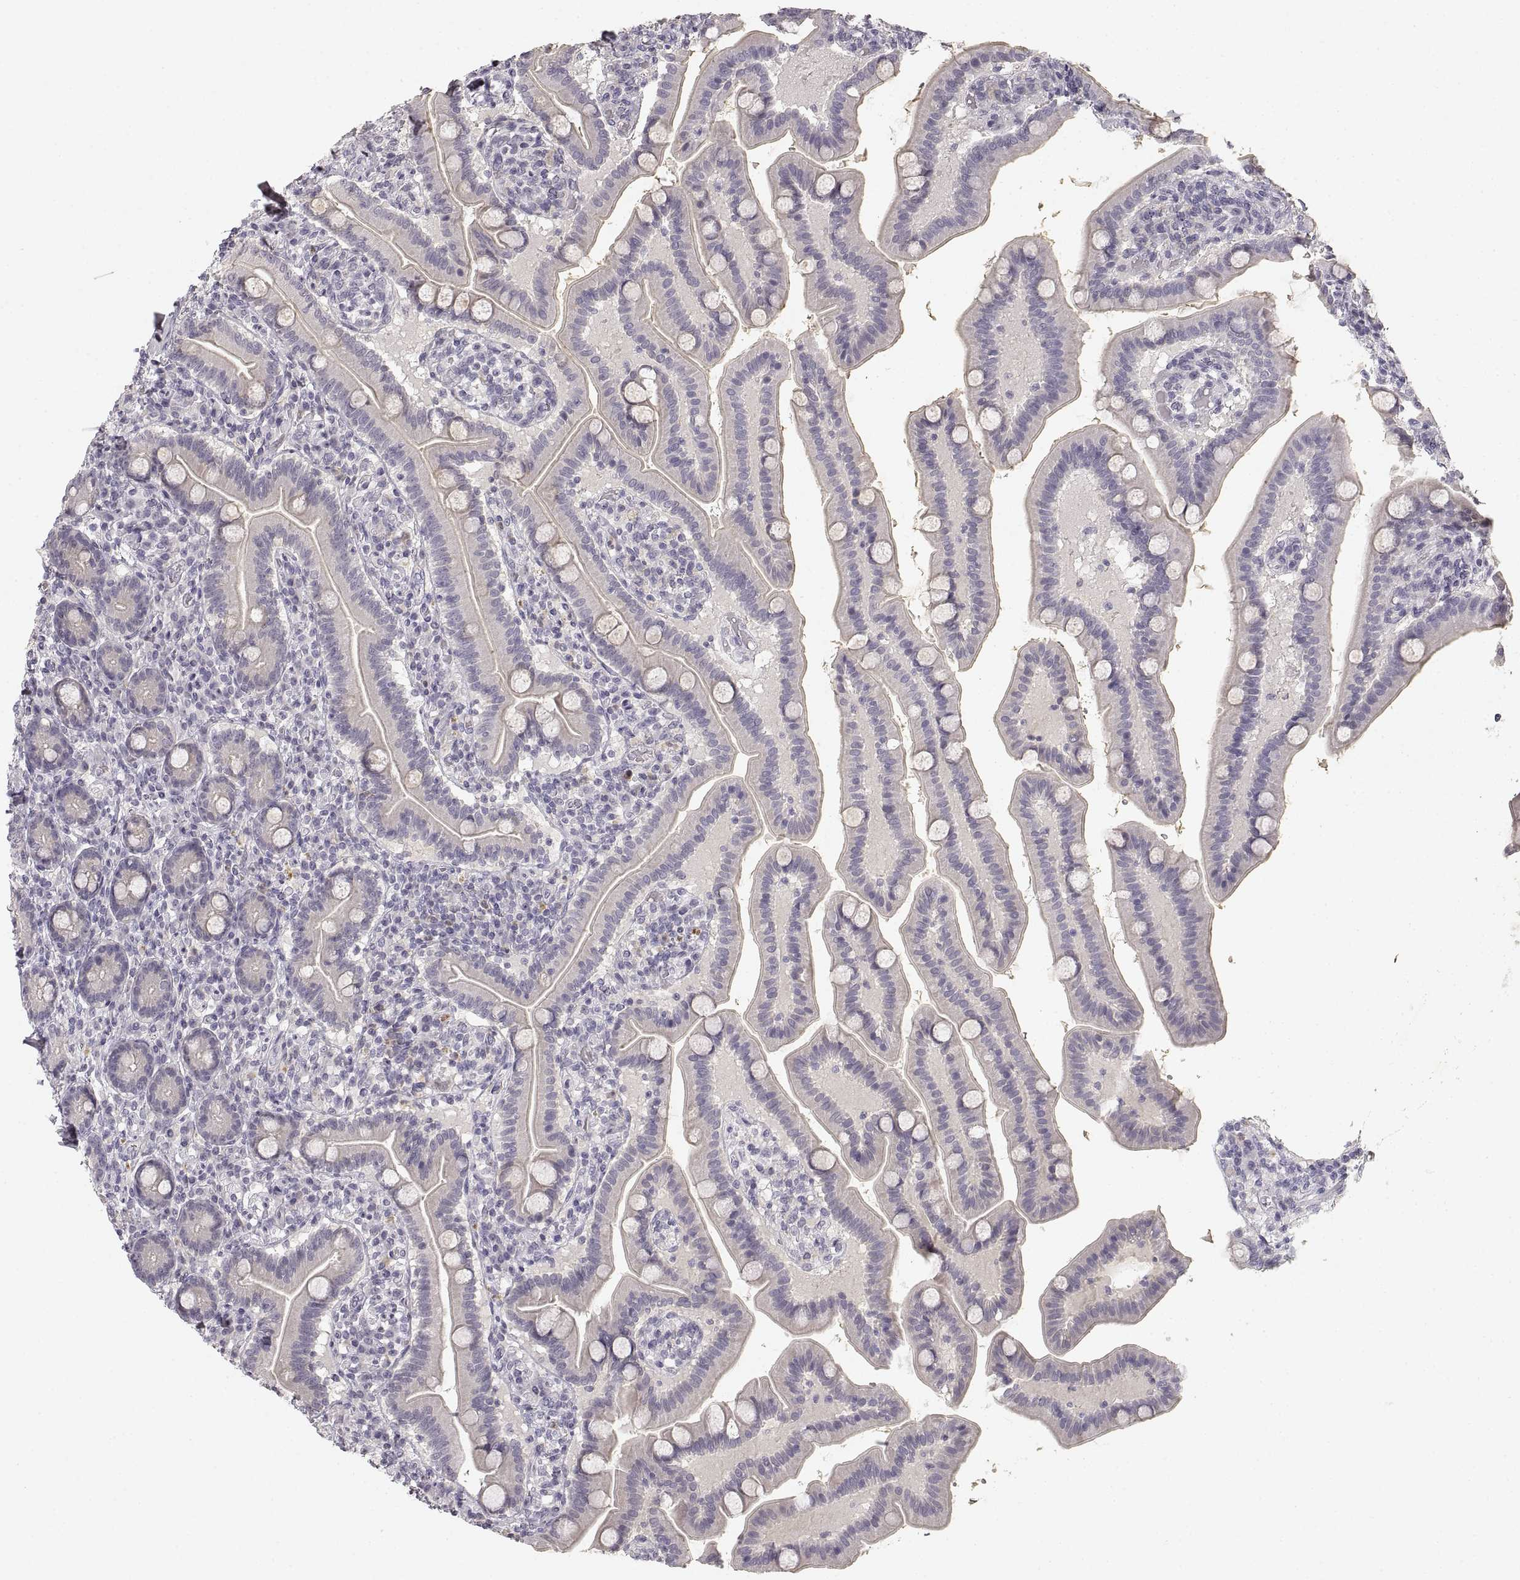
{"staining": {"intensity": "negative", "quantity": "none", "location": "none"}, "tissue": "small intestine", "cell_type": "Glandular cells", "image_type": "normal", "snomed": [{"axis": "morphology", "description": "Normal tissue, NOS"}, {"axis": "topography", "description": "Small intestine"}], "caption": "Glandular cells show no significant expression in benign small intestine. (DAB (3,3'-diaminobenzidine) immunohistochemistry (IHC) visualized using brightfield microscopy, high magnification).", "gene": "RUNDC3A", "patient": {"sex": "male", "age": 66}}